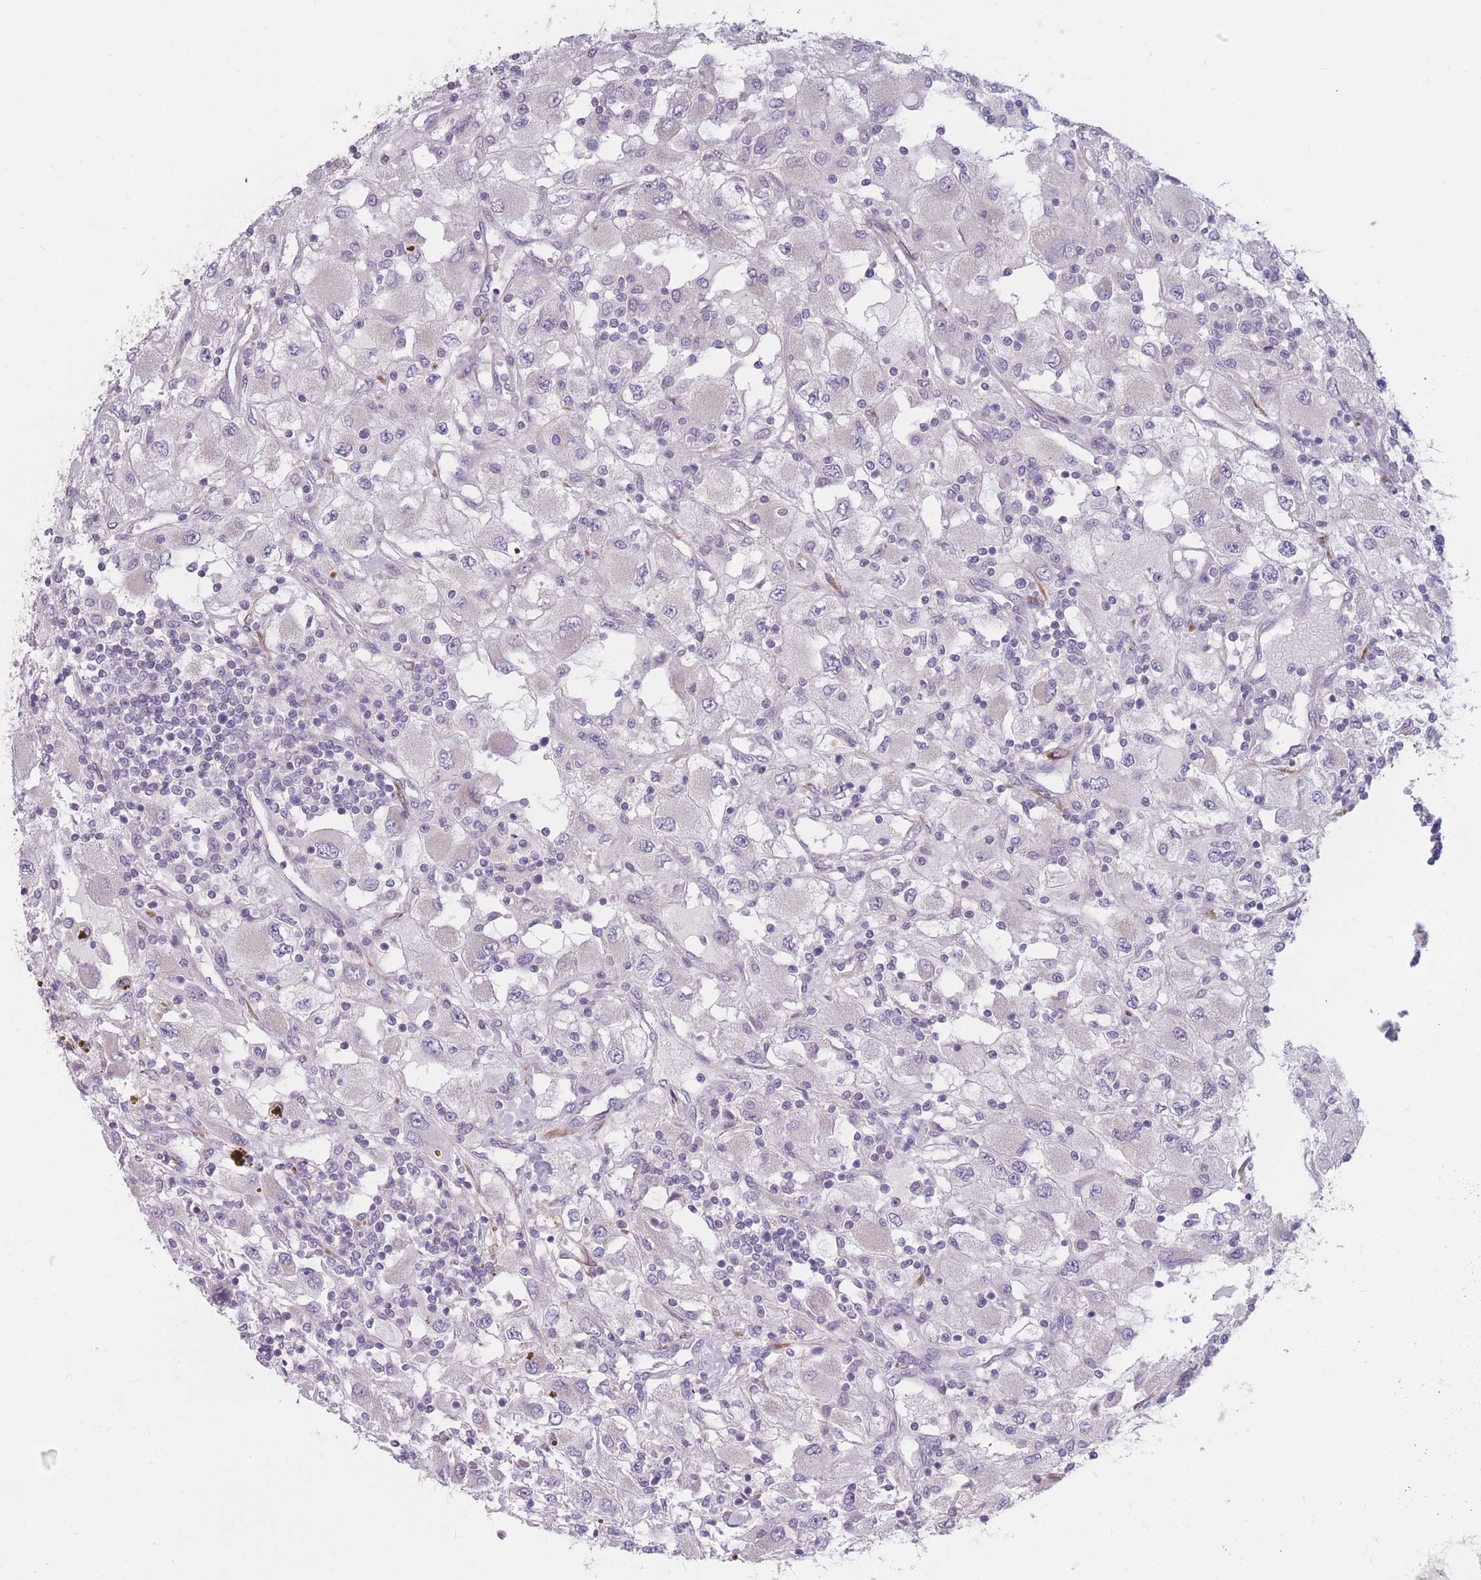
{"staining": {"intensity": "negative", "quantity": "none", "location": "none"}, "tissue": "renal cancer", "cell_type": "Tumor cells", "image_type": "cancer", "snomed": [{"axis": "morphology", "description": "Adenocarcinoma, NOS"}, {"axis": "topography", "description": "Kidney"}], "caption": "High magnification brightfield microscopy of renal adenocarcinoma stained with DAB (brown) and counterstained with hematoxylin (blue): tumor cells show no significant expression. The staining was performed using DAB to visualize the protein expression in brown, while the nuclei were stained in blue with hematoxylin (Magnification: 20x).", "gene": "CCNQ", "patient": {"sex": "female", "age": 67}}